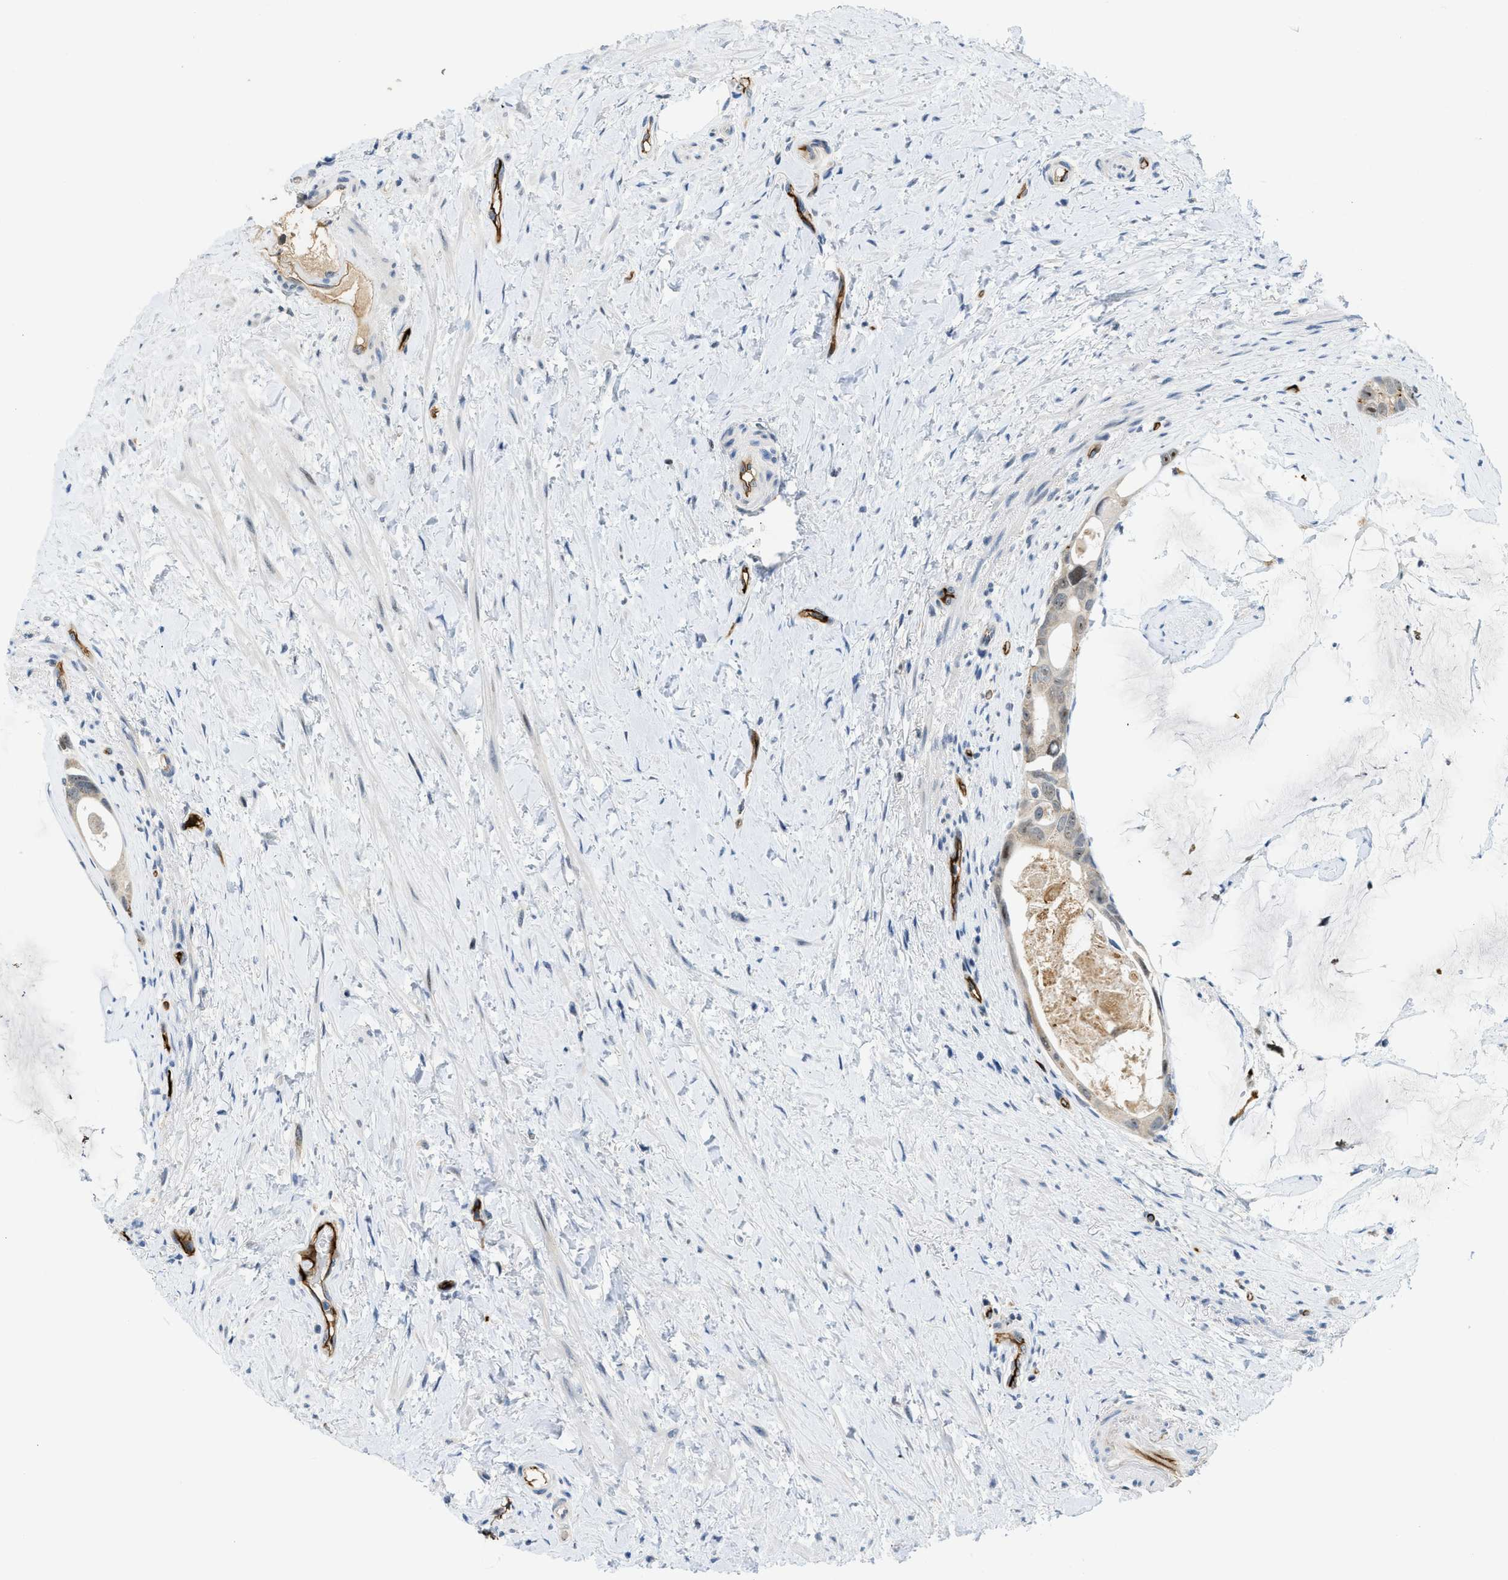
{"staining": {"intensity": "negative", "quantity": "none", "location": "none"}, "tissue": "colorectal cancer", "cell_type": "Tumor cells", "image_type": "cancer", "snomed": [{"axis": "morphology", "description": "Adenocarcinoma, NOS"}, {"axis": "topography", "description": "Rectum"}], "caption": "Human colorectal cancer stained for a protein using immunohistochemistry shows no staining in tumor cells.", "gene": "SLCO2A1", "patient": {"sex": "male", "age": 51}}